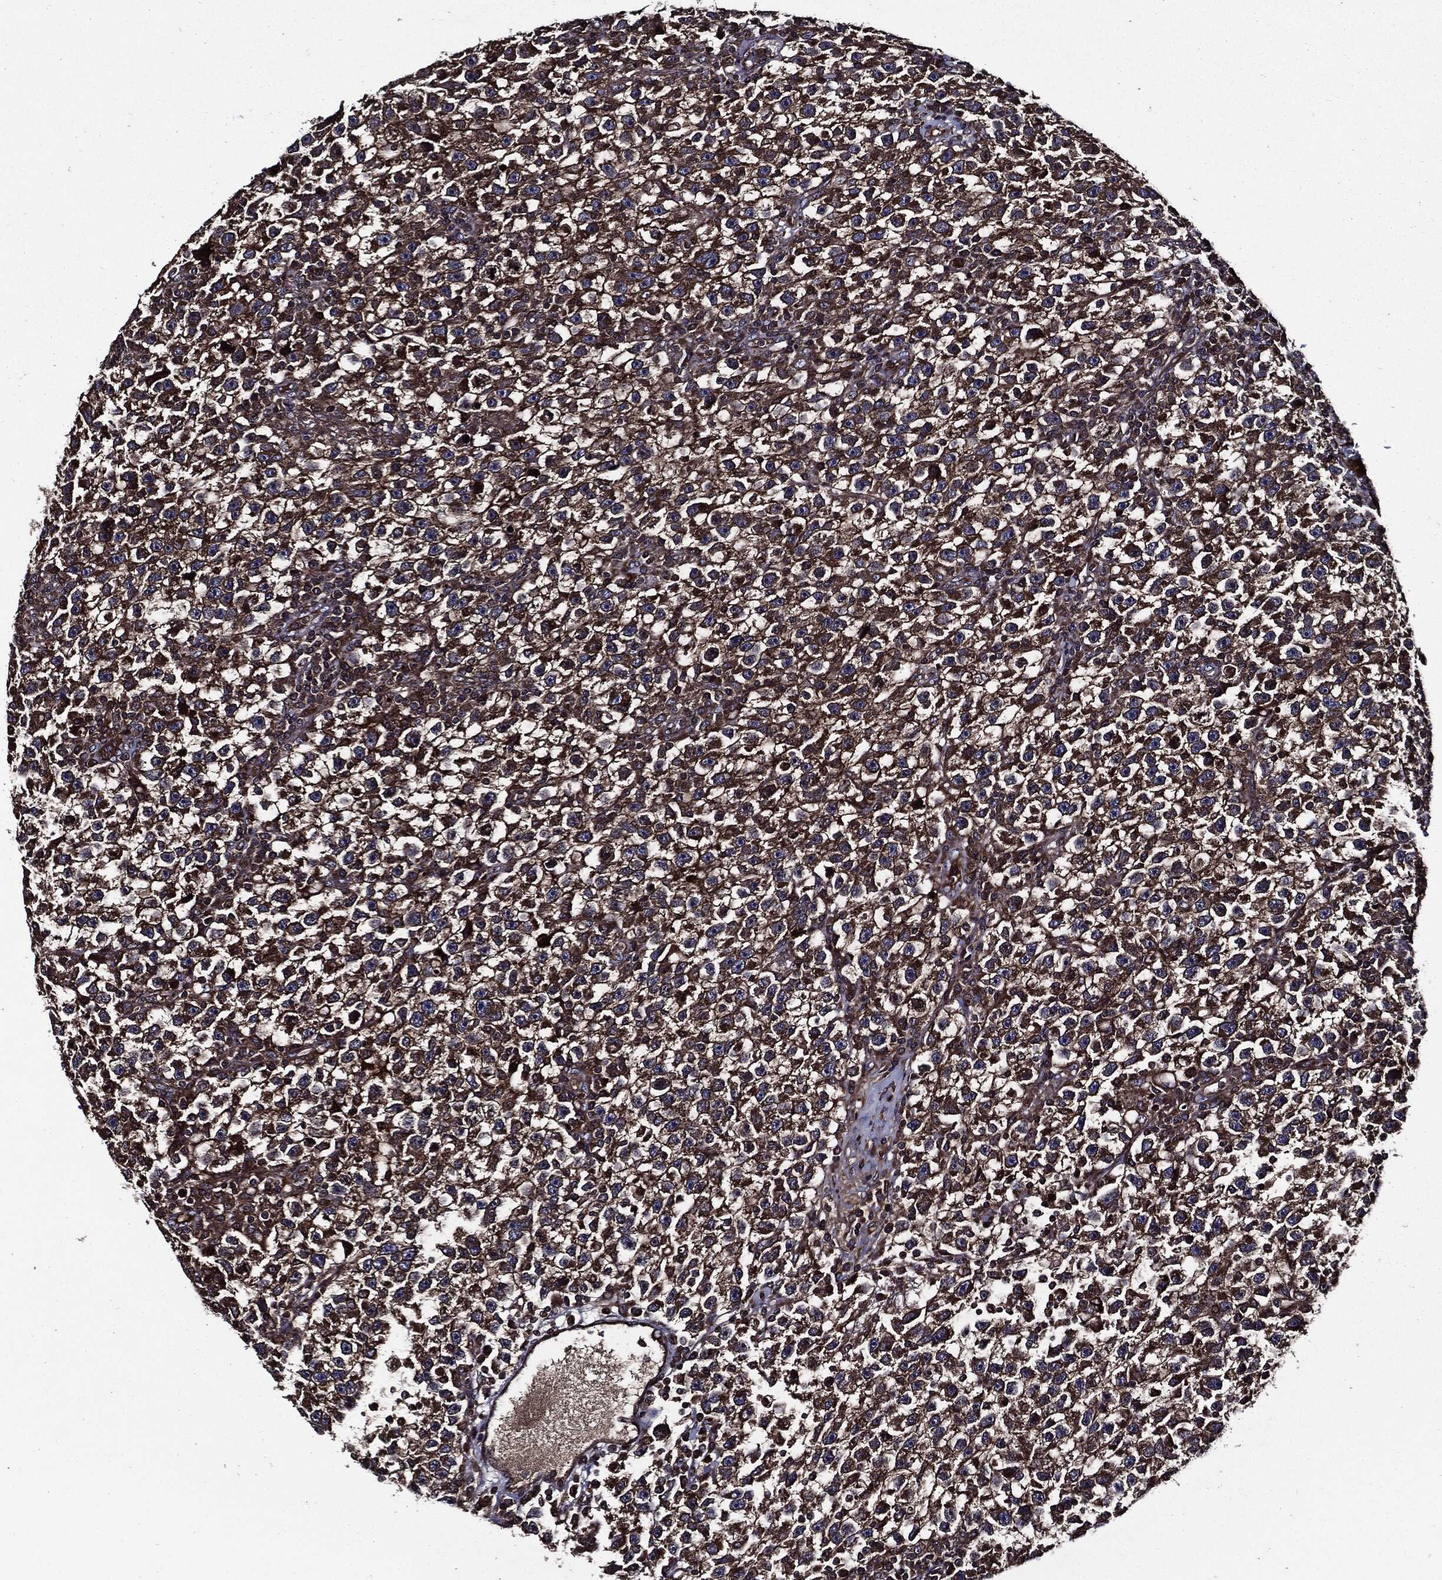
{"staining": {"intensity": "strong", "quantity": "25%-75%", "location": "cytoplasmic/membranous"}, "tissue": "testis cancer", "cell_type": "Tumor cells", "image_type": "cancer", "snomed": [{"axis": "morphology", "description": "Seminoma, NOS"}, {"axis": "topography", "description": "Testis"}], "caption": "A high amount of strong cytoplasmic/membranous positivity is seen in about 25%-75% of tumor cells in seminoma (testis) tissue.", "gene": "PDCD6IP", "patient": {"sex": "male", "age": 47}}